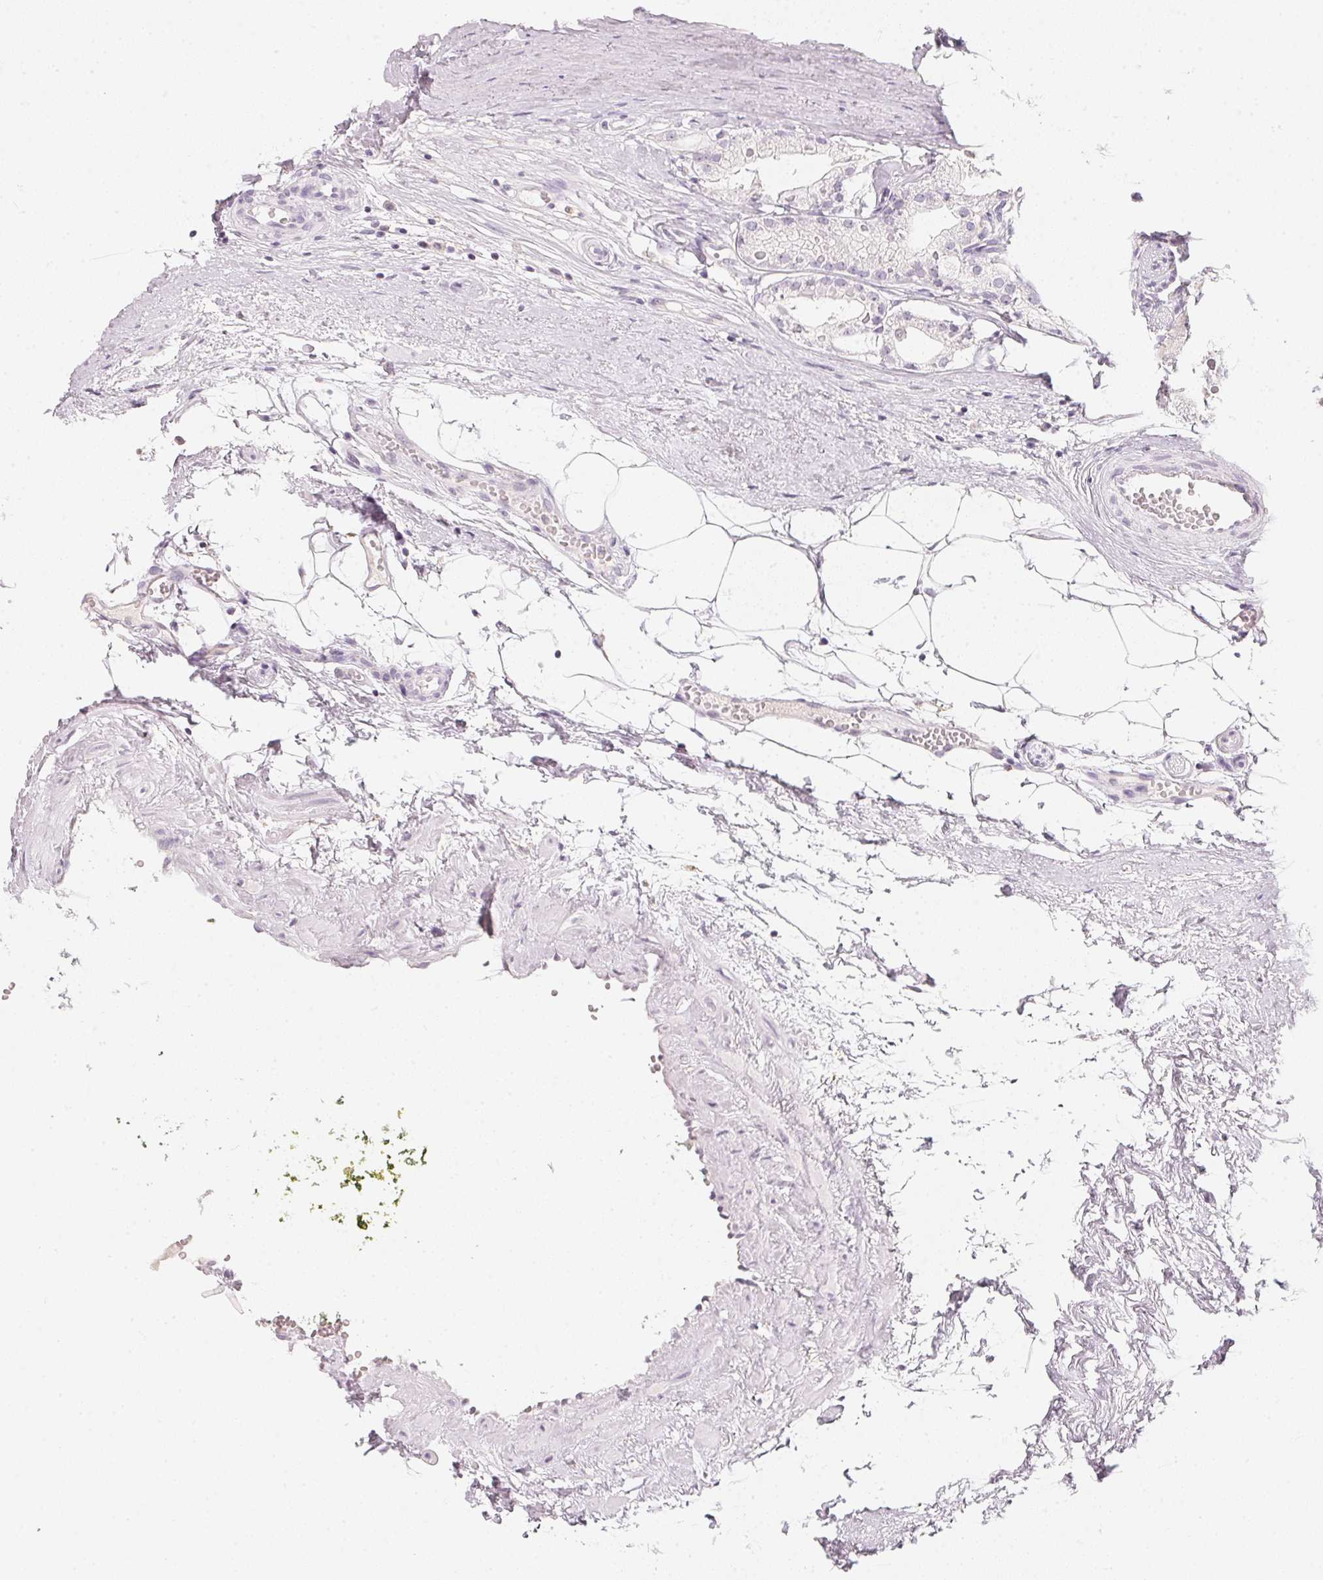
{"staining": {"intensity": "negative", "quantity": "none", "location": "none"}, "tissue": "prostate cancer", "cell_type": "Tumor cells", "image_type": "cancer", "snomed": [{"axis": "morphology", "description": "Adenocarcinoma, High grade"}, {"axis": "topography", "description": "Prostate"}], "caption": "A high-resolution photomicrograph shows immunohistochemistry (IHC) staining of prostate cancer (high-grade adenocarcinoma), which demonstrates no significant positivity in tumor cells.", "gene": "CFAP276", "patient": {"sex": "male", "age": 71}}